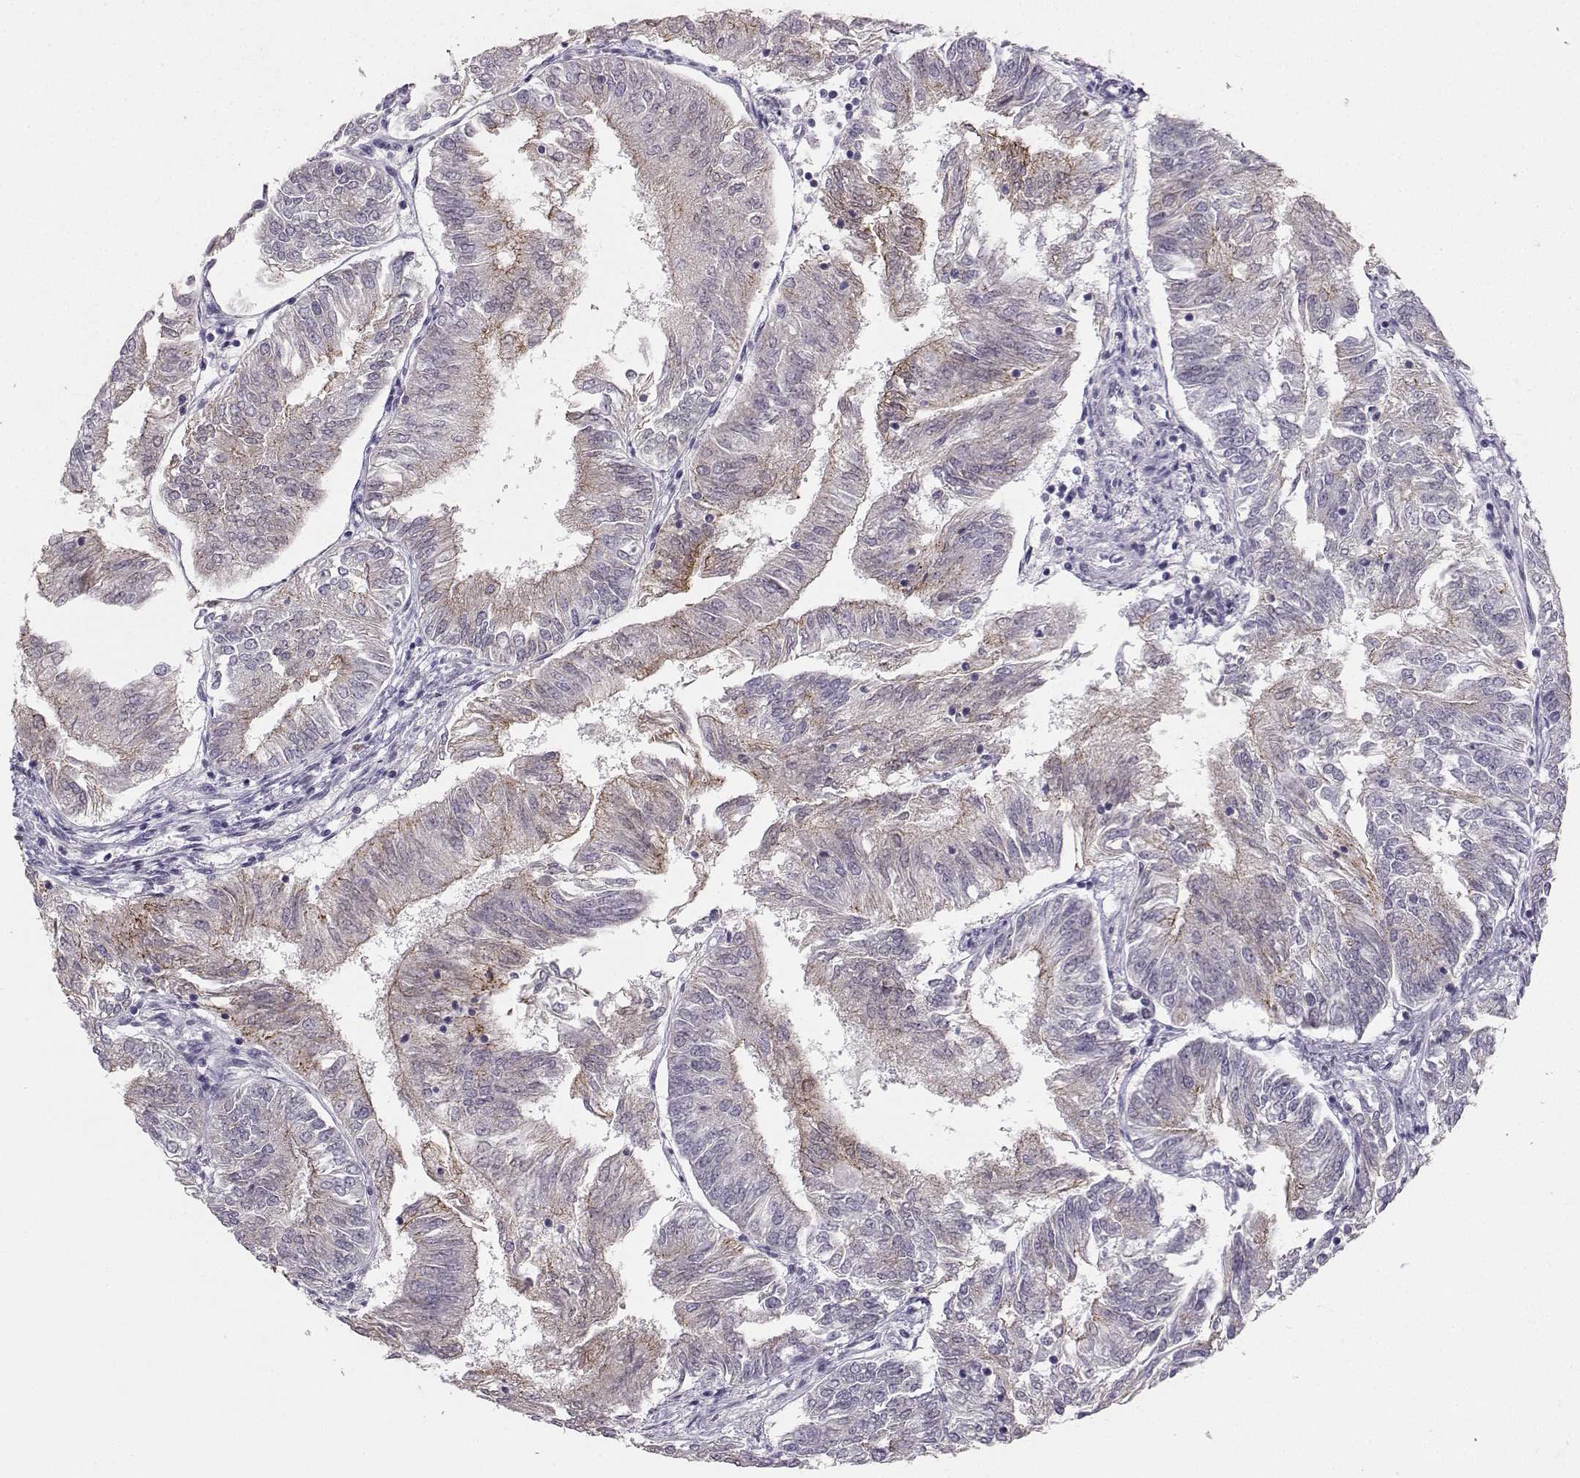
{"staining": {"intensity": "moderate", "quantity": "<25%", "location": "cytoplasmic/membranous"}, "tissue": "endometrial cancer", "cell_type": "Tumor cells", "image_type": "cancer", "snomed": [{"axis": "morphology", "description": "Adenocarcinoma, NOS"}, {"axis": "topography", "description": "Endometrium"}], "caption": "Immunohistochemical staining of endometrial cancer exhibits low levels of moderate cytoplasmic/membranous positivity in about <25% of tumor cells.", "gene": "PKP2", "patient": {"sex": "female", "age": 58}}